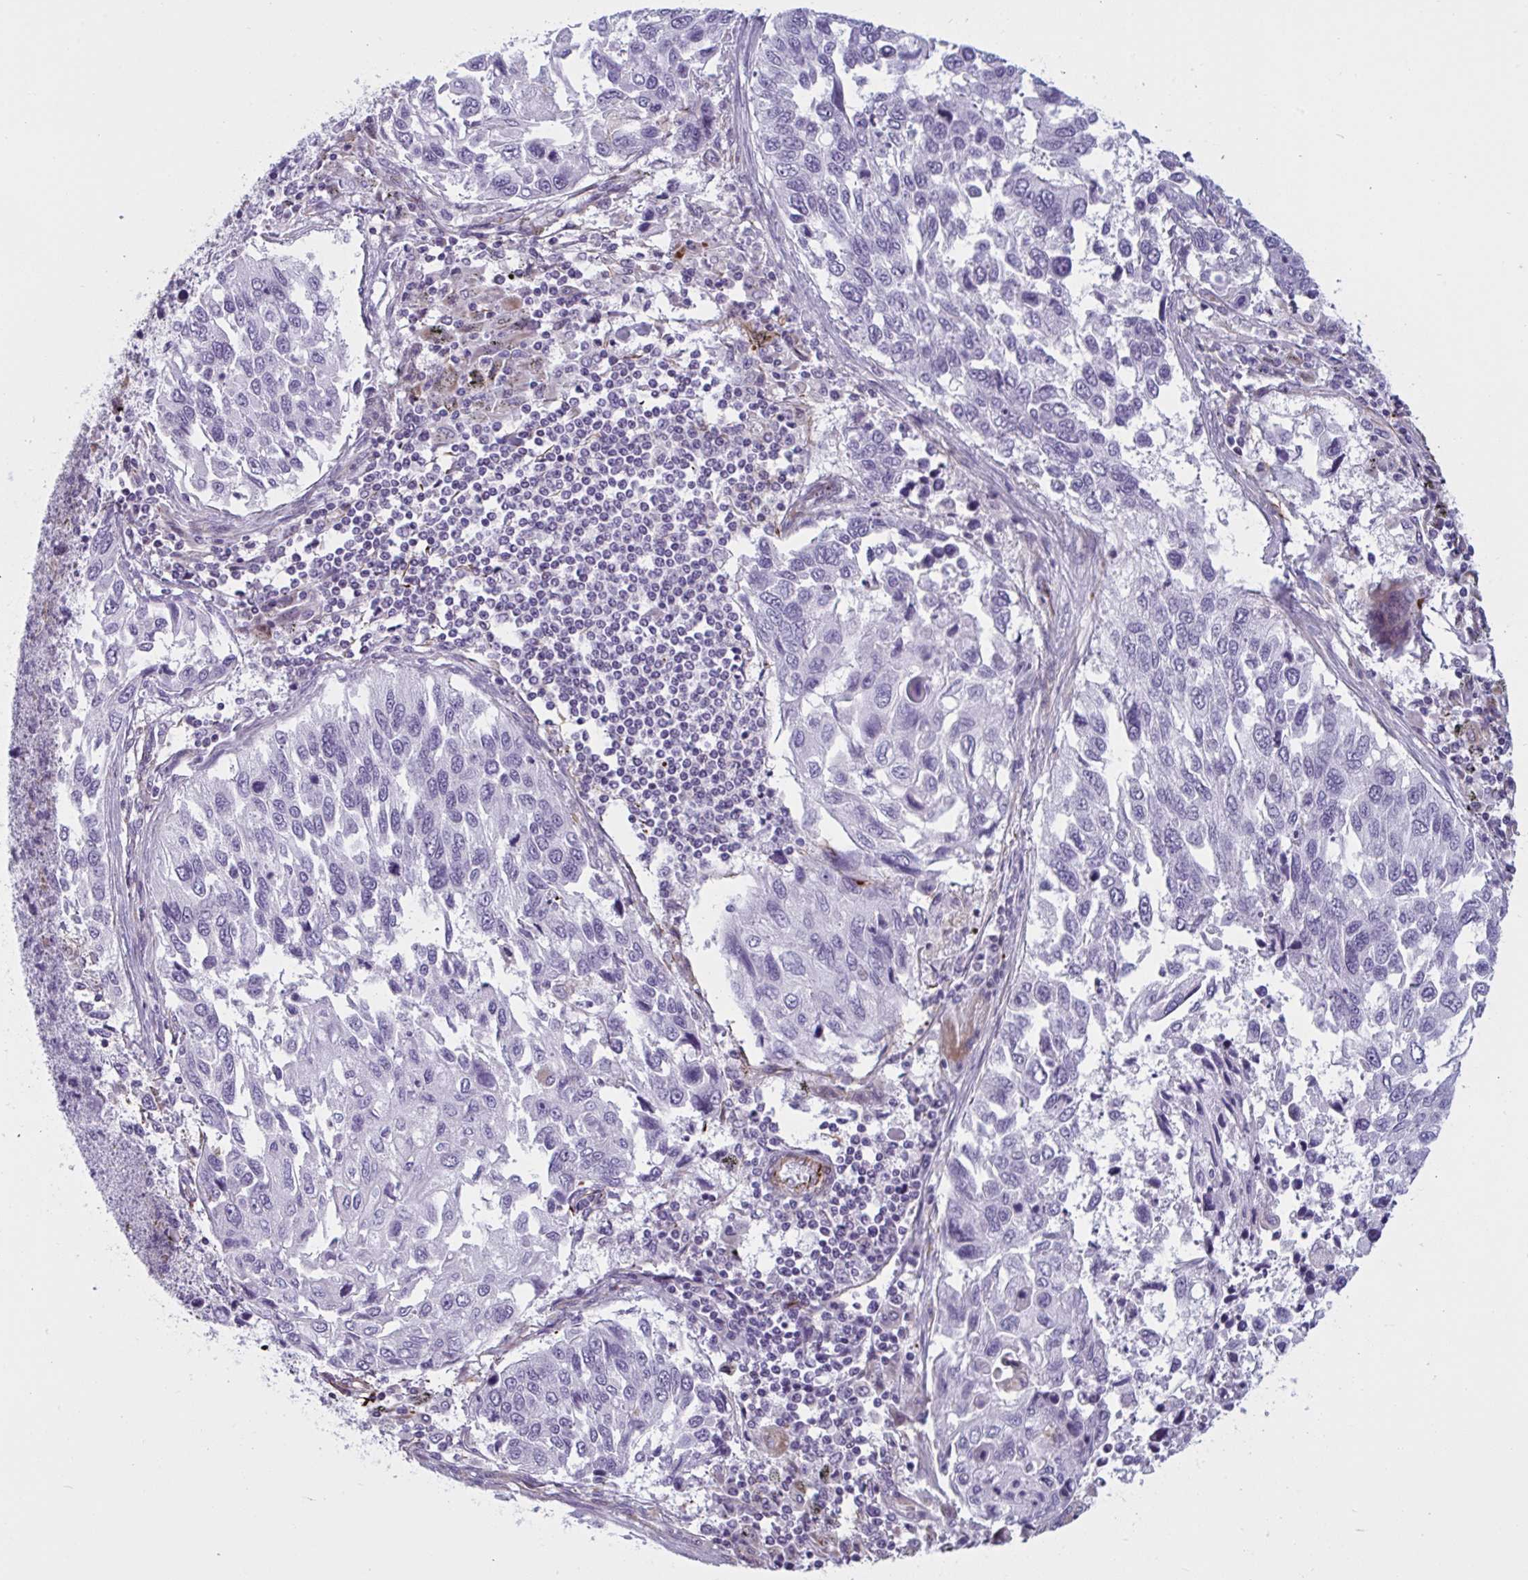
{"staining": {"intensity": "negative", "quantity": "none", "location": "none"}, "tissue": "lung cancer", "cell_type": "Tumor cells", "image_type": "cancer", "snomed": [{"axis": "morphology", "description": "Squamous cell carcinoma, NOS"}, {"axis": "topography", "description": "Lung"}], "caption": "A micrograph of human lung cancer is negative for staining in tumor cells.", "gene": "OR1L3", "patient": {"sex": "male", "age": 62}}